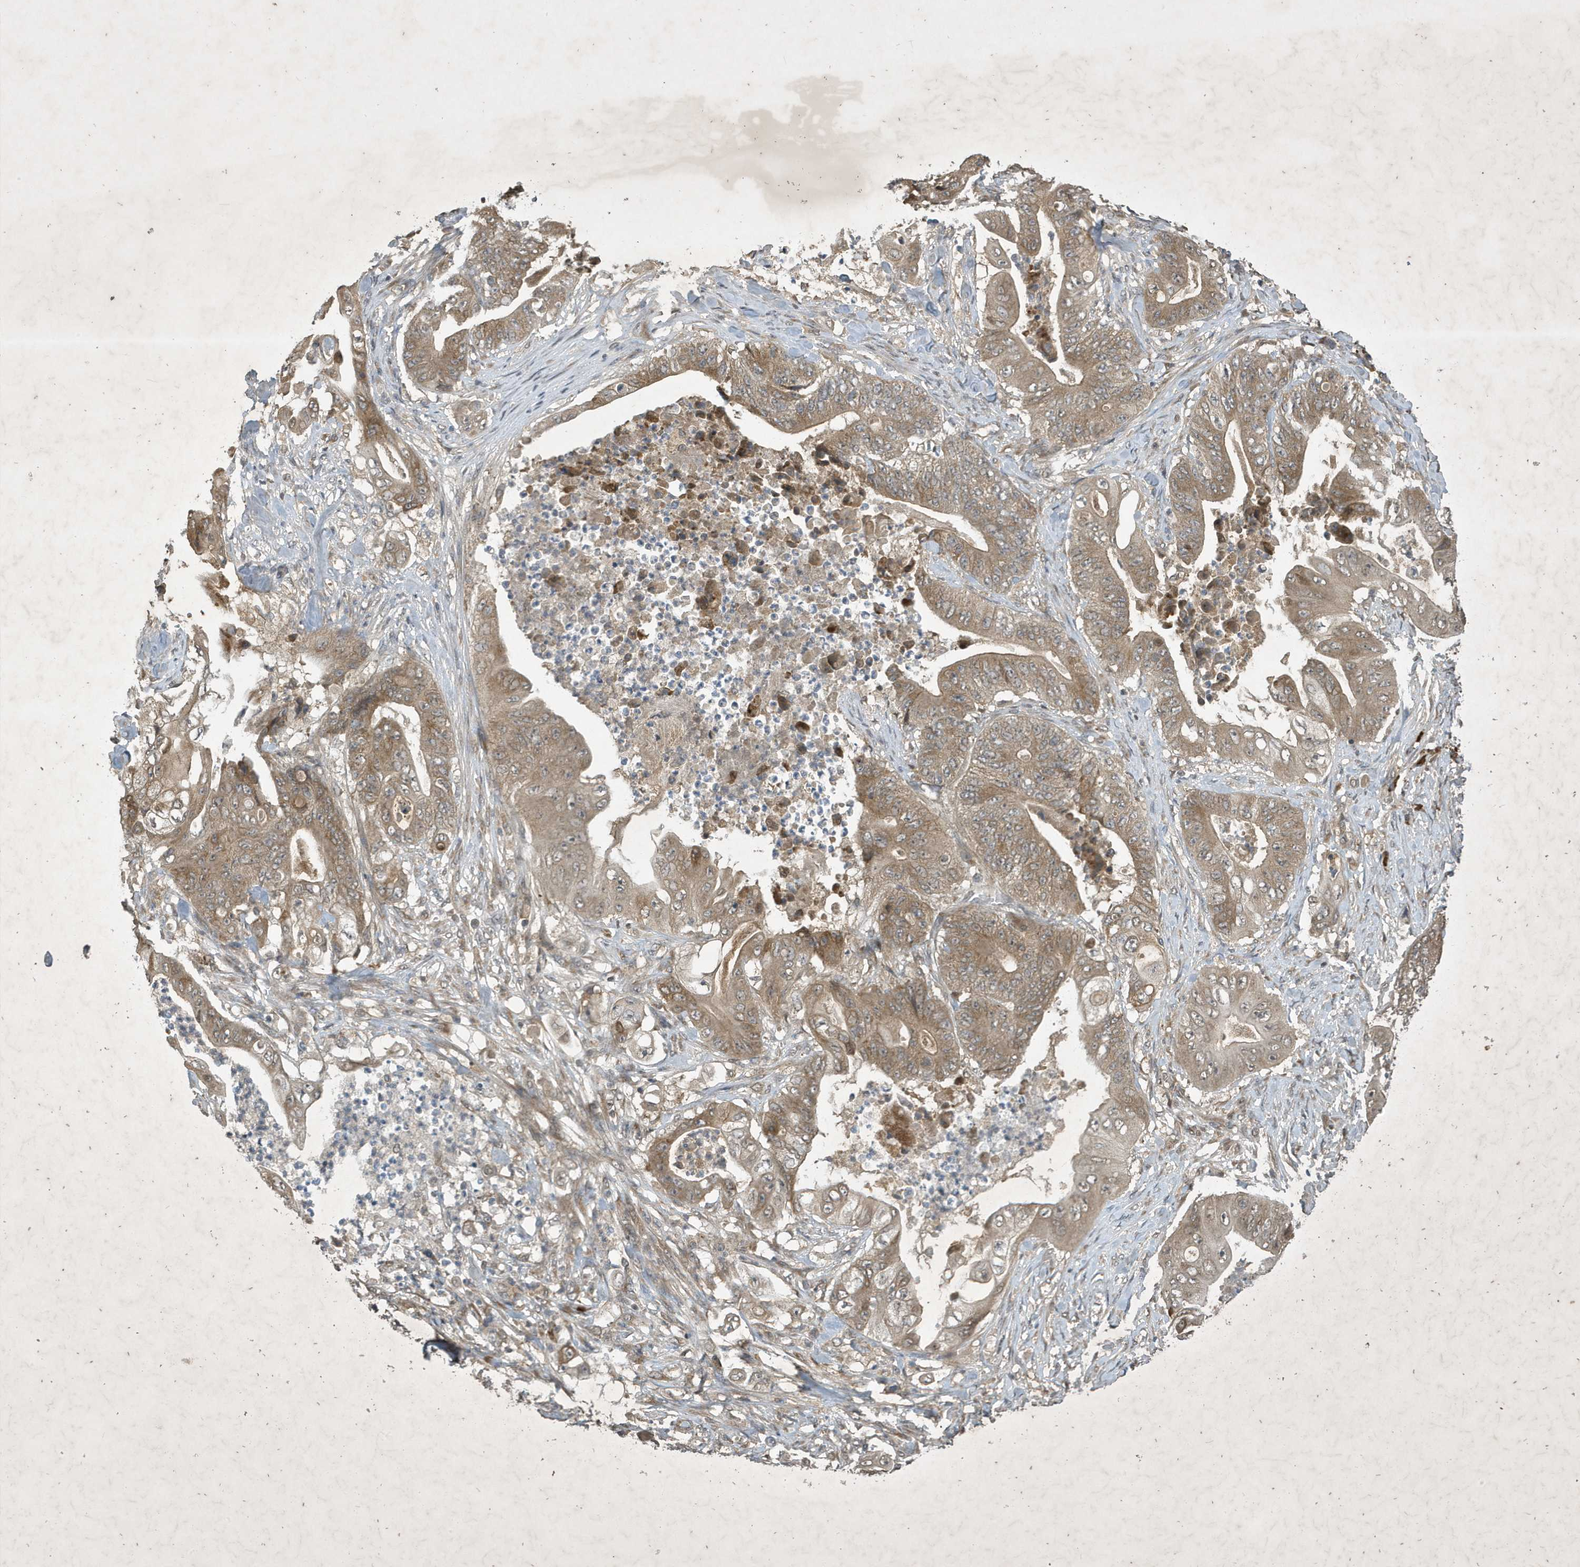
{"staining": {"intensity": "moderate", "quantity": ">75%", "location": "cytoplasmic/membranous"}, "tissue": "stomach cancer", "cell_type": "Tumor cells", "image_type": "cancer", "snomed": [{"axis": "morphology", "description": "Adenocarcinoma, NOS"}, {"axis": "topography", "description": "Stomach"}], "caption": "High-magnification brightfield microscopy of stomach cancer (adenocarcinoma) stained with DAB (3,3'-diaminobenzidine) (brown) and counterstained with hematoxylin (blue). tumor cells exhibit moderate cytoplasmic/membranous expression is identified in approximately>75% of cells.", "gene": "STX10", "patient": {"sex": "female", "age": 73}}